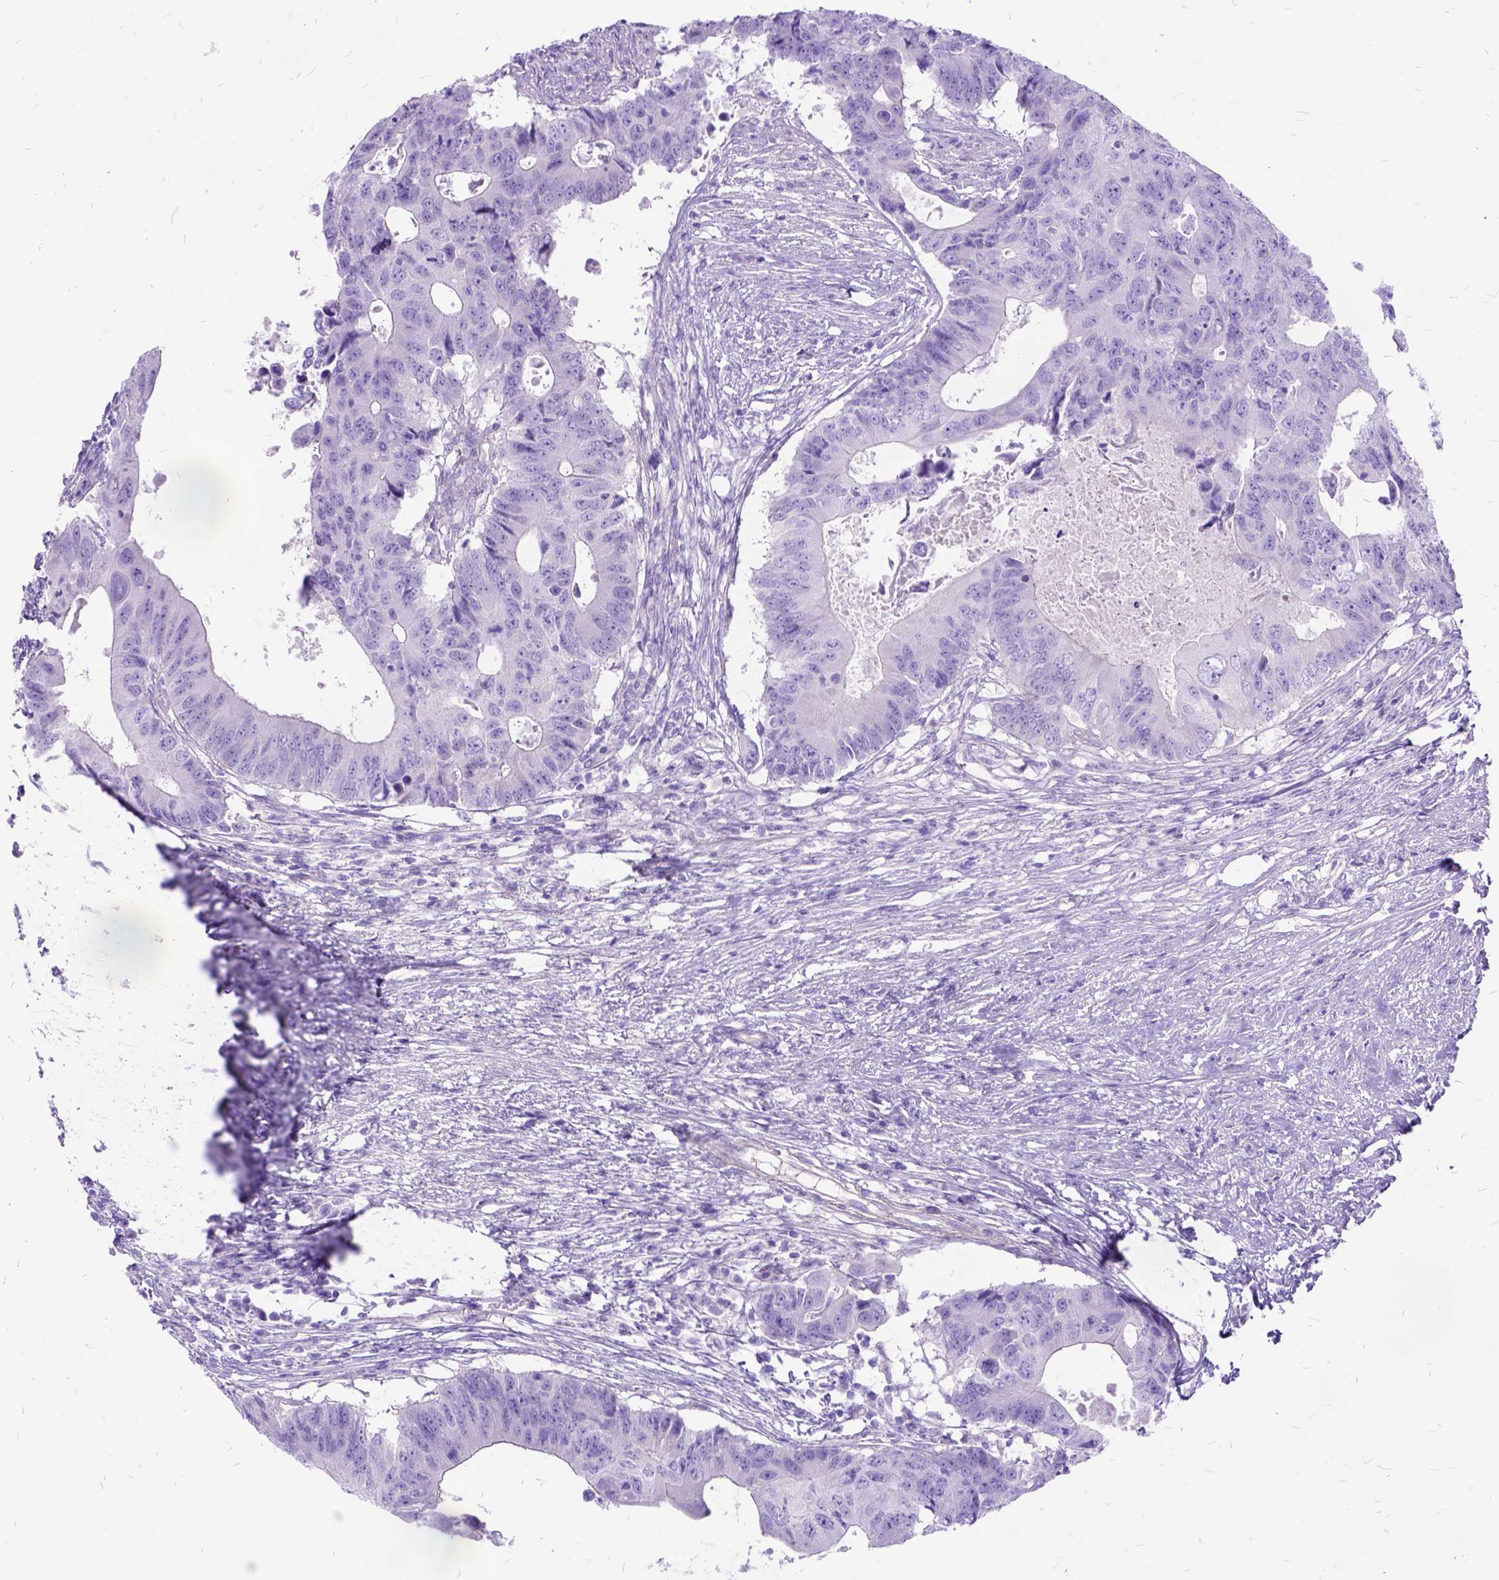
{"staining": {"intensity": "negative", "quantity": "none", "location": "none"}, "tissue": "colorectal cancer", "cell_type": "Tumor cells", "image_type": "cancer", "snomed": [{"axis": "morphology", "description": "Adenocarcinoma, NOS"}, {"axis": "topography", "description": "Colon"}], "caption": "The immunohistochemistry (IHC) micrograph has no significant expression in tumor cells of colorectal cancer tissue. (Stains: DAB (3,3'-diaminobenzidine) IHC with hematoxylin counter stain, Microscopy: brightfield microscopy at high magnification).", "gene": "ARL9", "patient": {"sex": "male", "age": 71}}